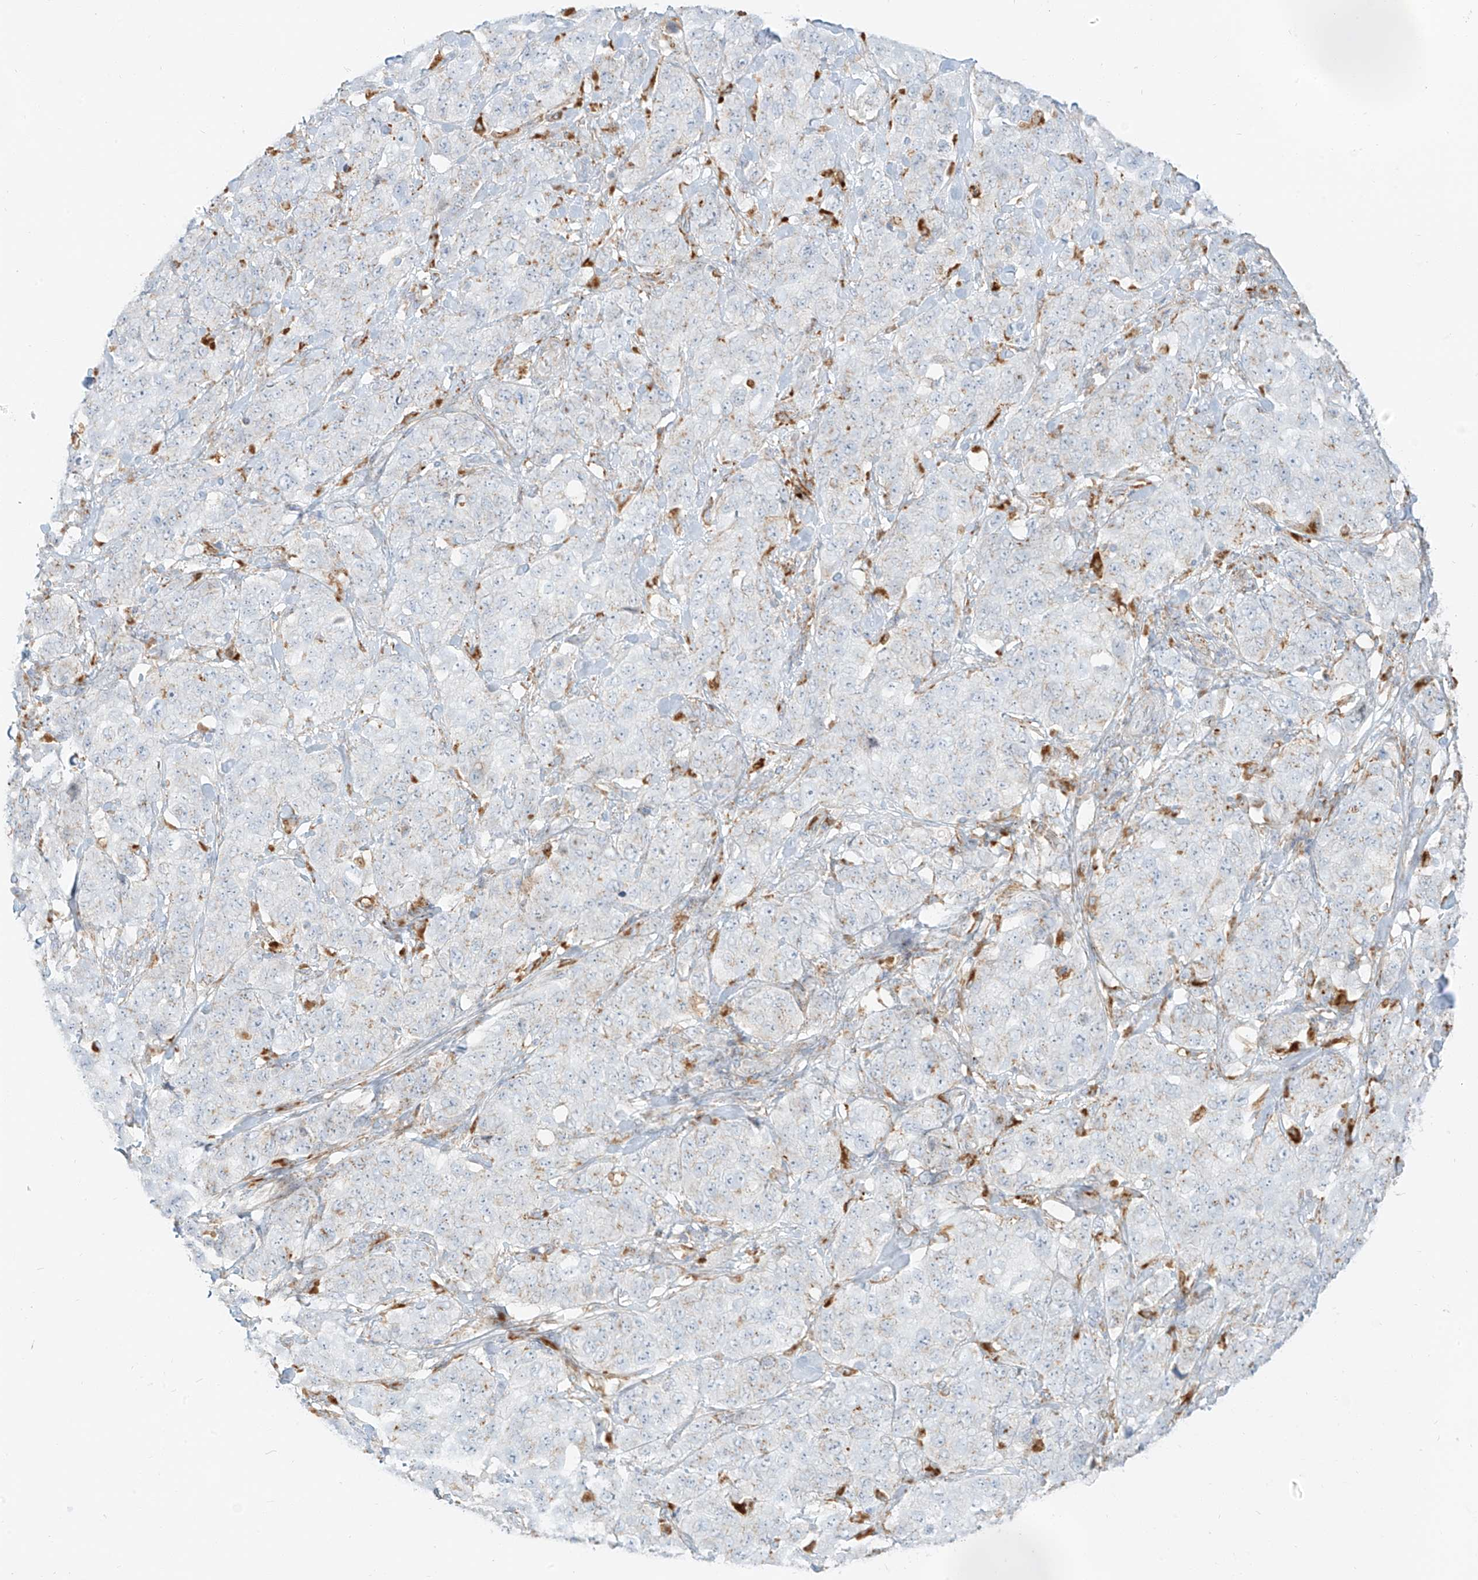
{"staining": {"intensity": "negative", "quantity": "none", "location": "none"}, "tissue": "stomach cancer", "cell_type": "Tumor cells", "image_type": "cancer", "snomed": [{"axis": "morphology", "description": "Adenocarcinoma, NOS"}, {"axis": "topography", "description": "Stomach"}], "caption": "Immunohistochemistry photomicrograph of human stomach adenocarcinoma stained for a protein (brown), which exhibits no expression in tumor cells.", "gene": "SLC35F6", "patient": {"sex": "male", "age": 48}}